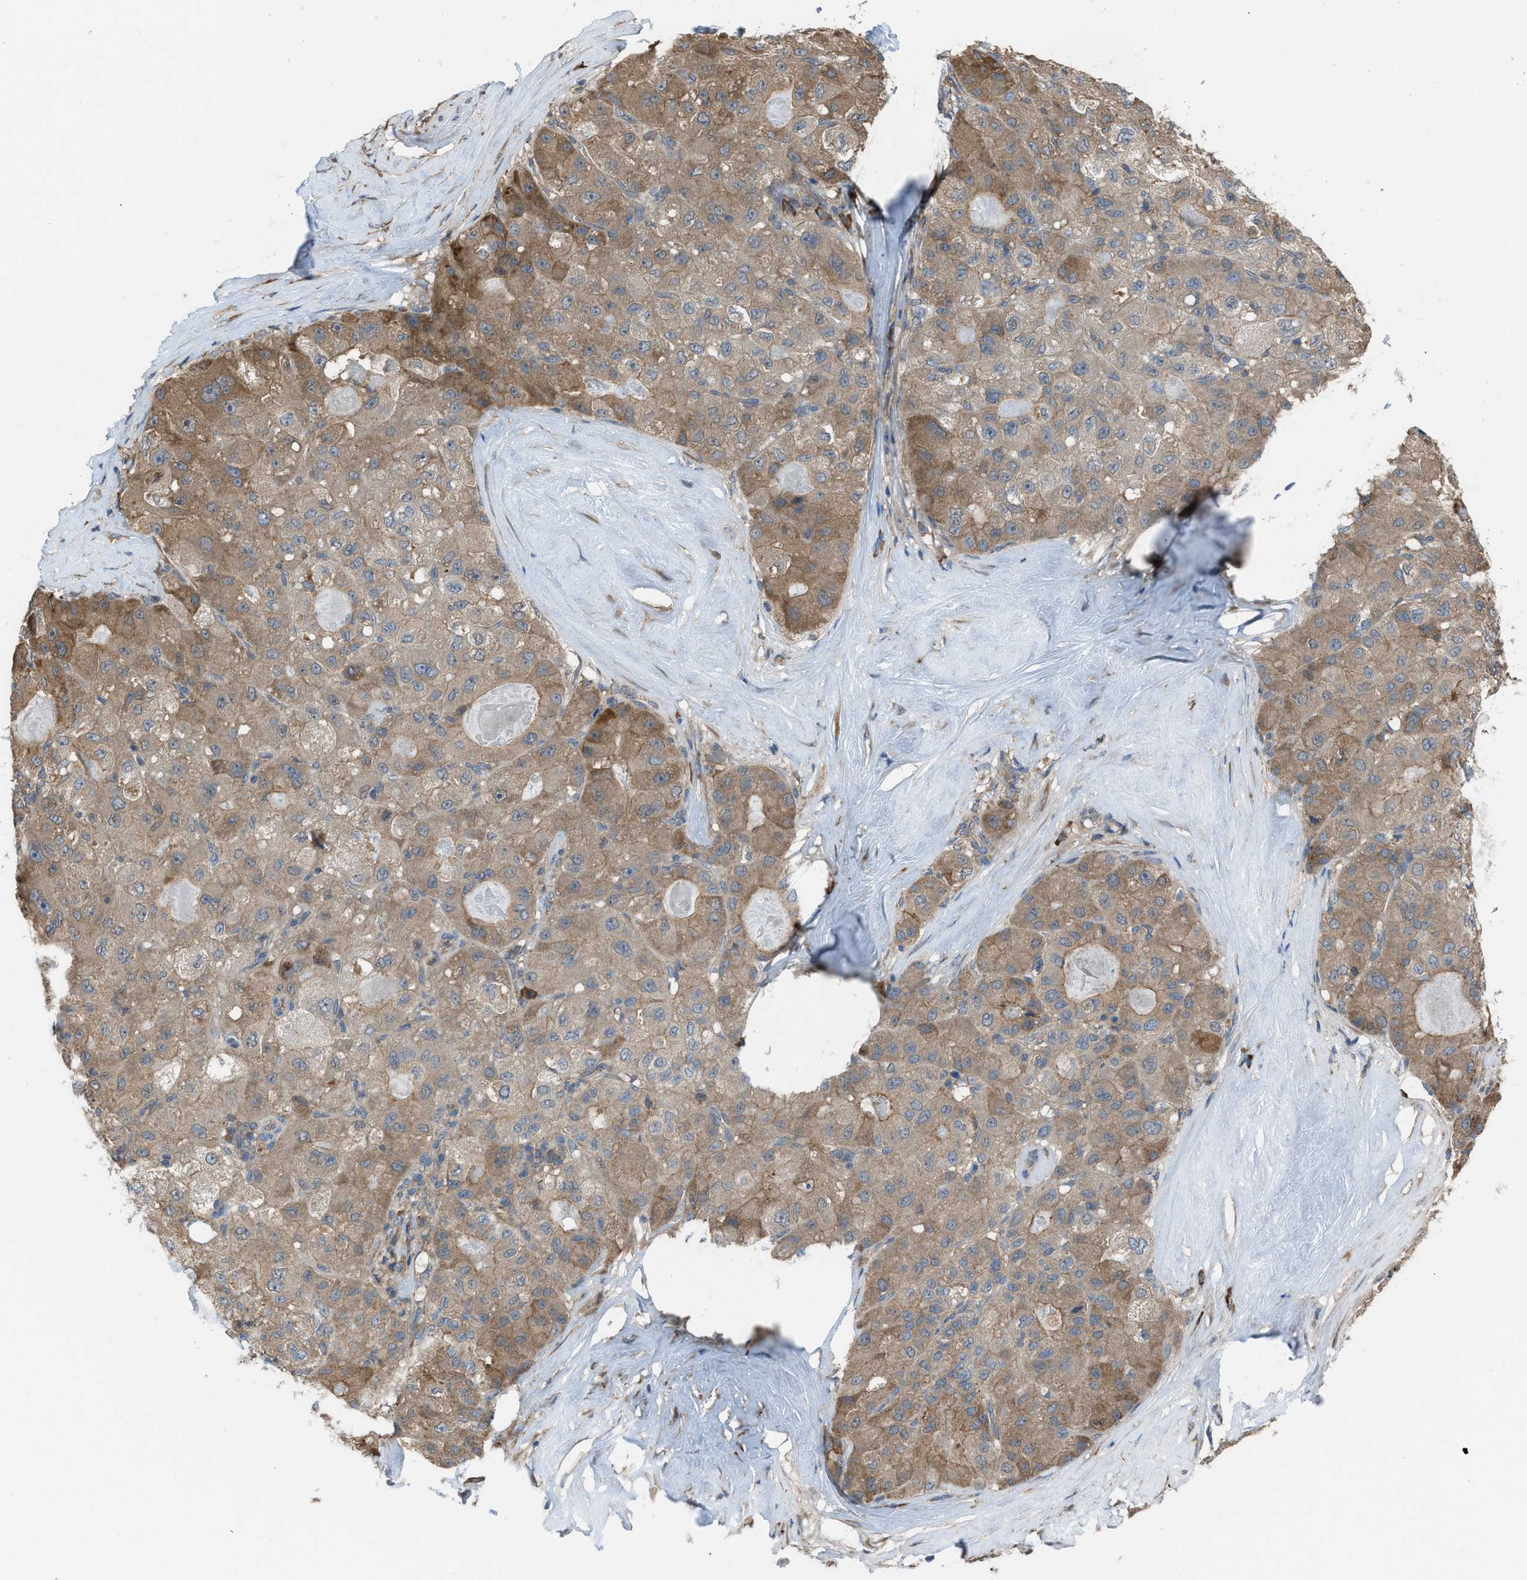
{"staining": {"intensity": "moderate", "quantity": ">75%", "location": "cytoplasmic/membranous"}, "tissue": "liver cancer", "cell_type": "Tumor cells", "image_type": "cancer", "snomed": [{"axis": "morphology", "description": "Carcinoma, Hepatocellular, NOS"}, {"axis": "topography", "description": "Liver"}], "caption": "A histopathology image of human hepatocellular carcinoma (liver) stained for a protein shows moderate cytoplasmic/membranous brown staining in tumor cells.", "gene": "PLAA", "patient": {"sex": "male", "age": 80}}